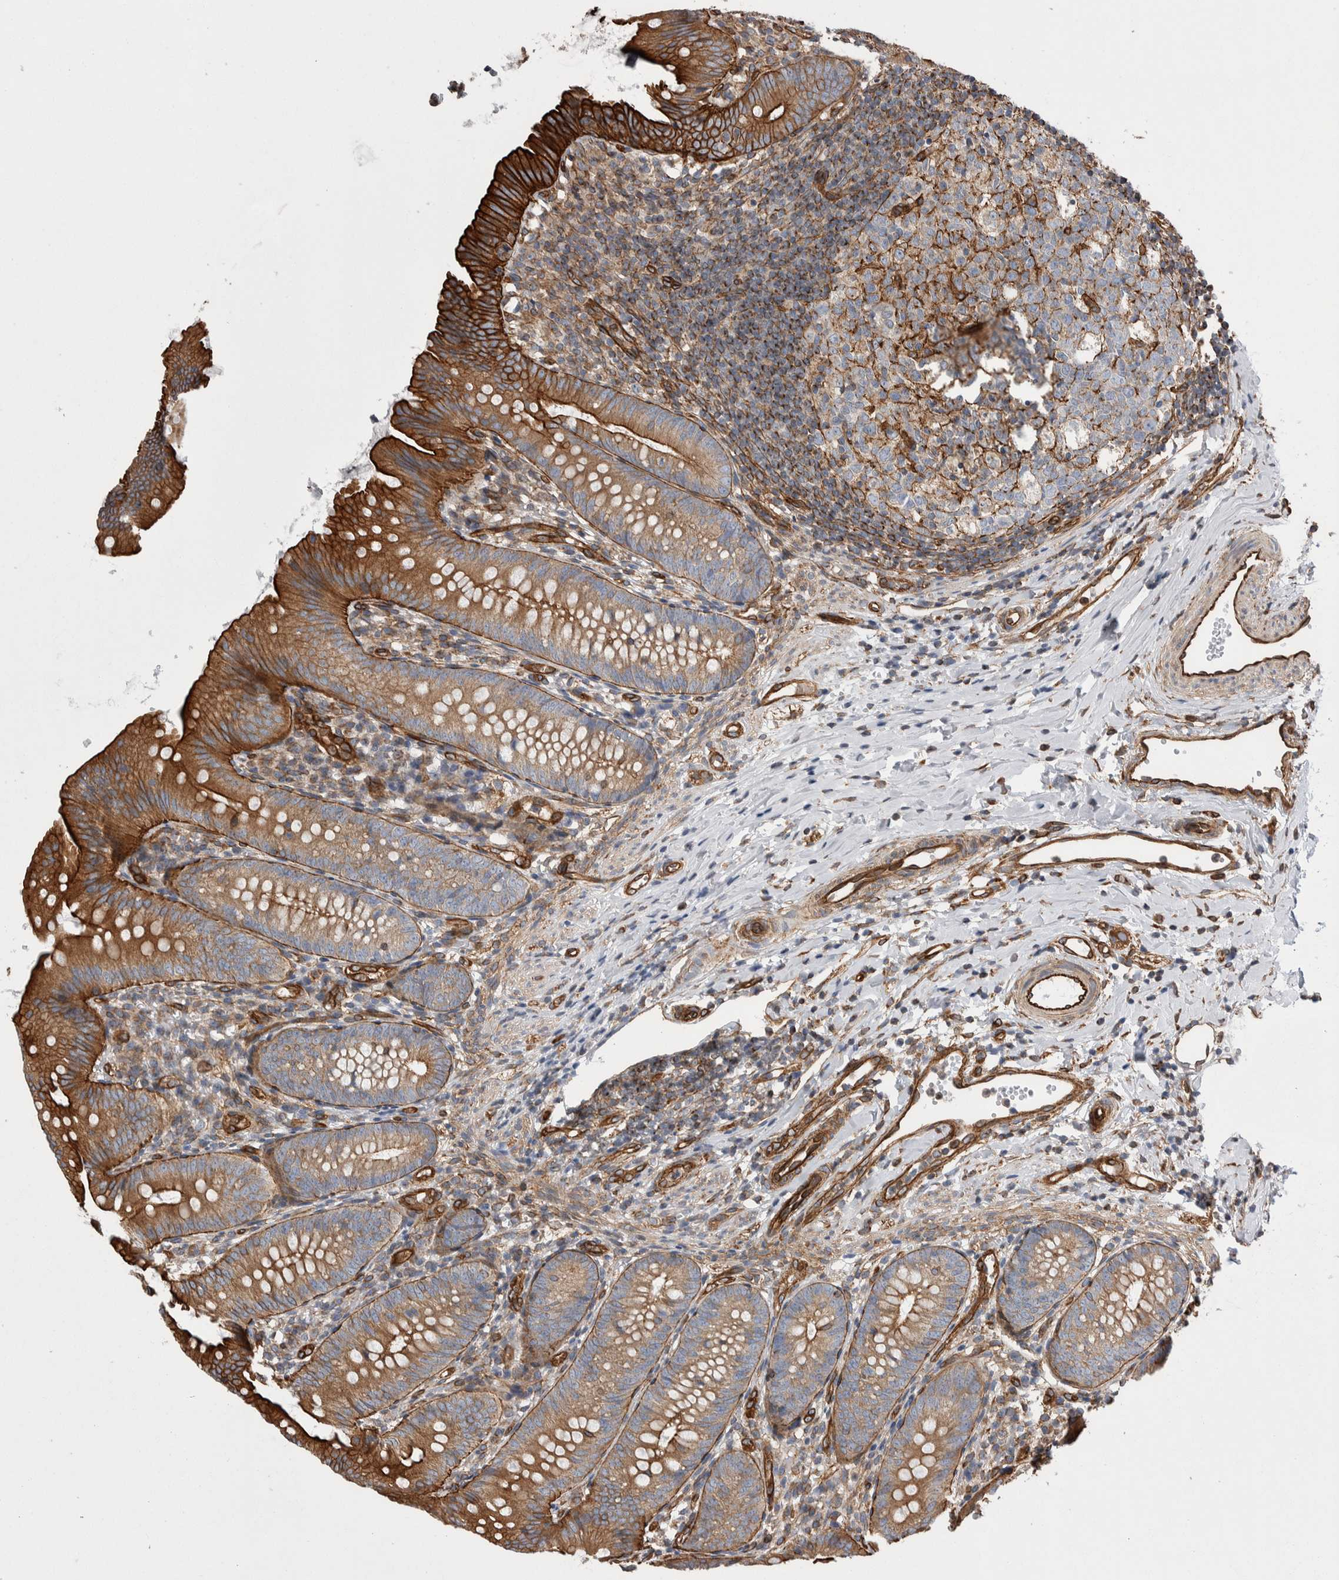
{"staining": {"intensity": "strong", "quantity": "25%-75%", "location": "cytoplasmic/membranous"}, "tissue": "appendix", "cell_type": "Glandular cells", "image_type": "normal", "snomed": [{"axis": "morphology", "description": "Normal tissue, NOS"}, {"axis": "topography", "description": "Appendix"}], "caption": "A brown stain shows strong cytoplasmic/membranous expression of a protein in glandular cells of unremarkable appendix. (Stains: DAB (3,3'-diaminobenzidine) in brown, nuclei in blue, Microscopy: brightfield microscopy at high magnification).", "gene": "KIF12", "patient": {"sex": "male", "age": 1}}